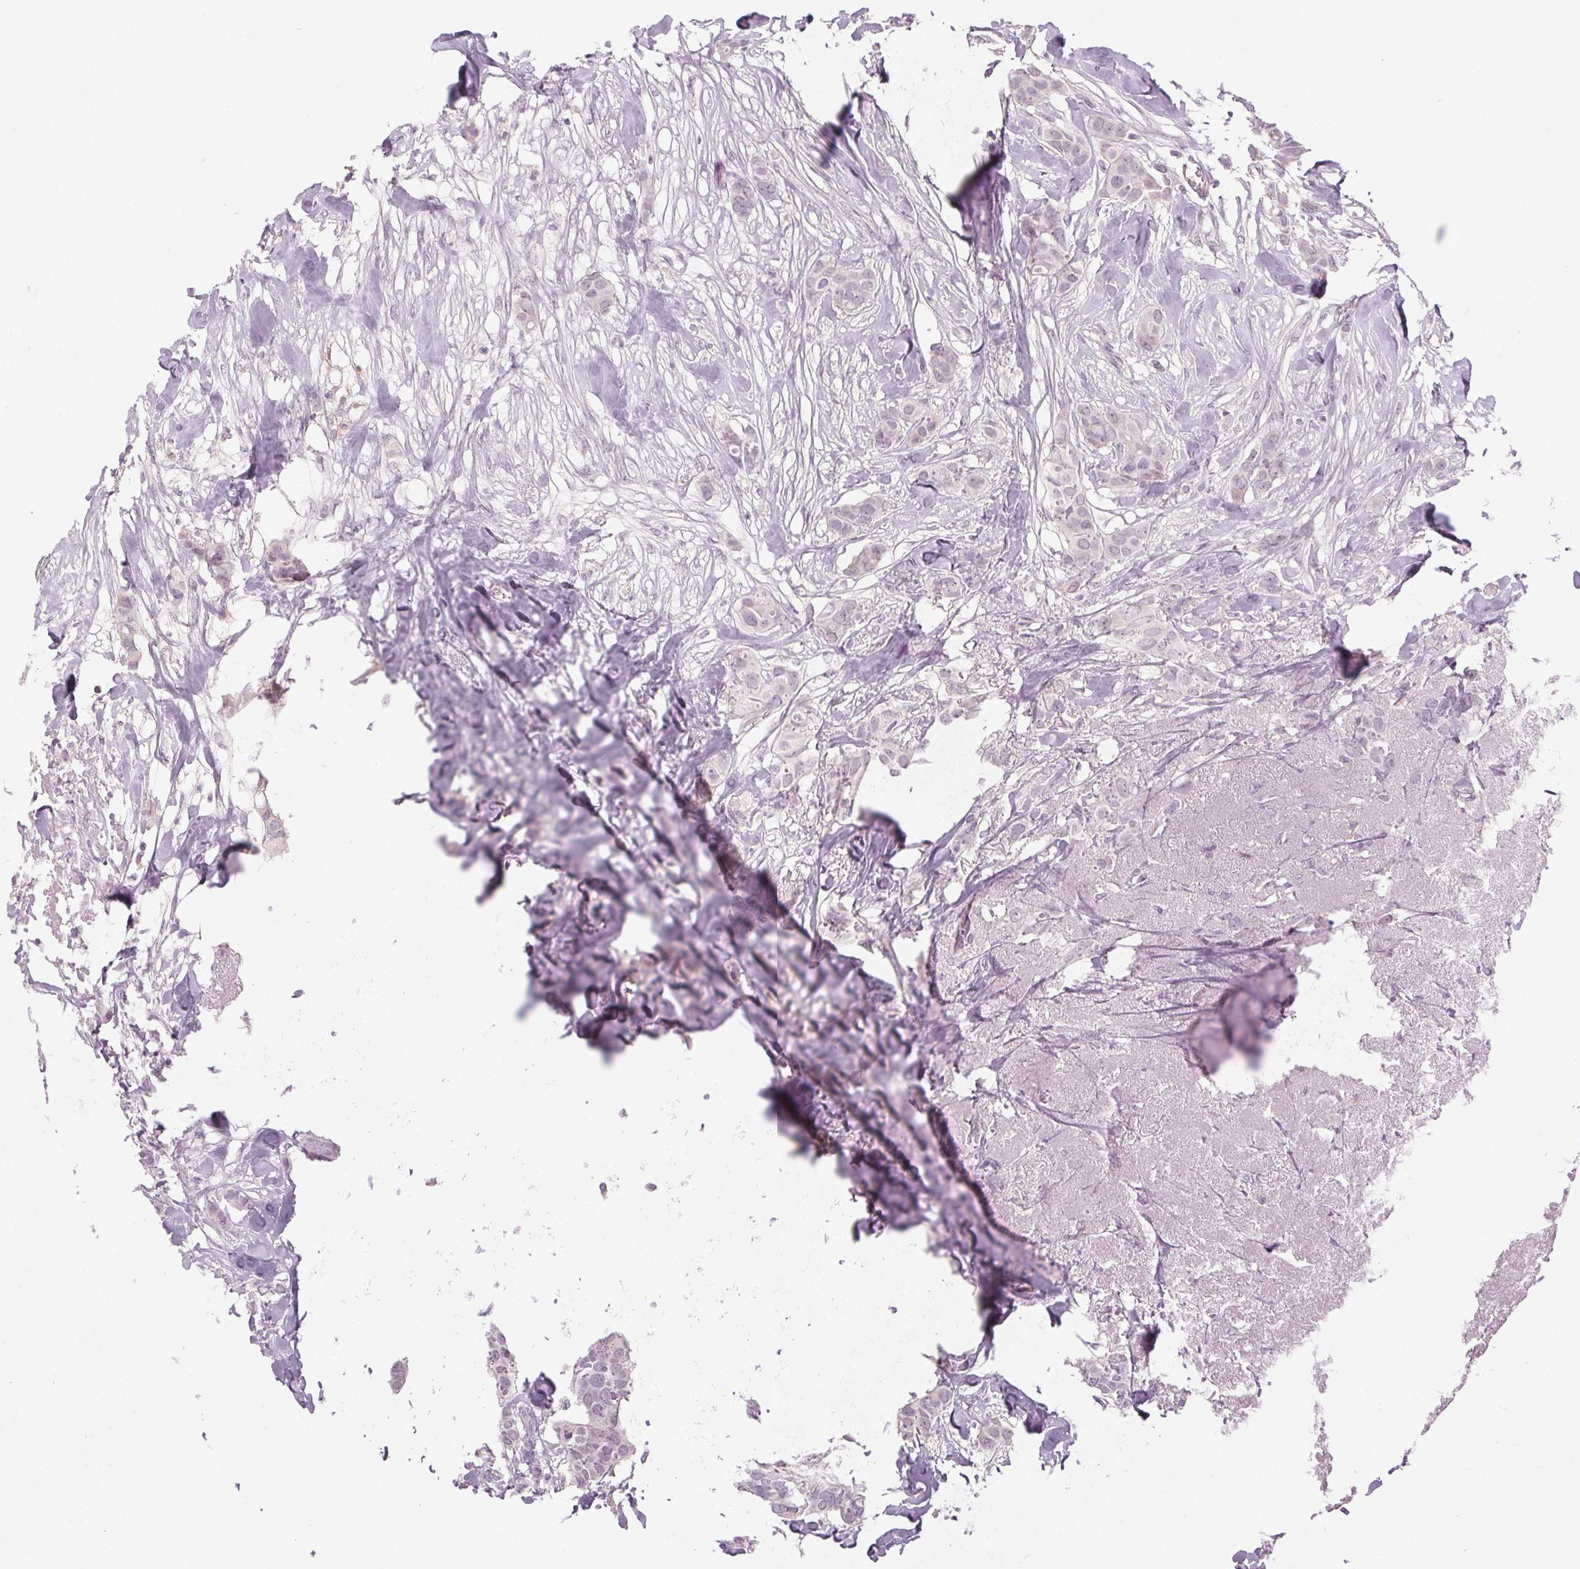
{"staining": {"intensity": "weak", "quantity": "<25%", "location": "nuclear"}, "tissue": "breast cancer", "cell_type": "Tumor cells", "image_type": "cancer", "snomed": [{"axis": "morphology", "description": "Duct carcinoma"}, {"axis": "topography", "description": "Breast"}], "caption": "The photomicrograph reveals no significant expression in tumor cells of breast cancer. The staining was performed using DAB to visualize the protein expression in brown, while the nuclei were stained in blue with hematoxylin (Magnification: 20x).", "gene": "FAM168A", "patient": {"sex": "female", "age": 62}}